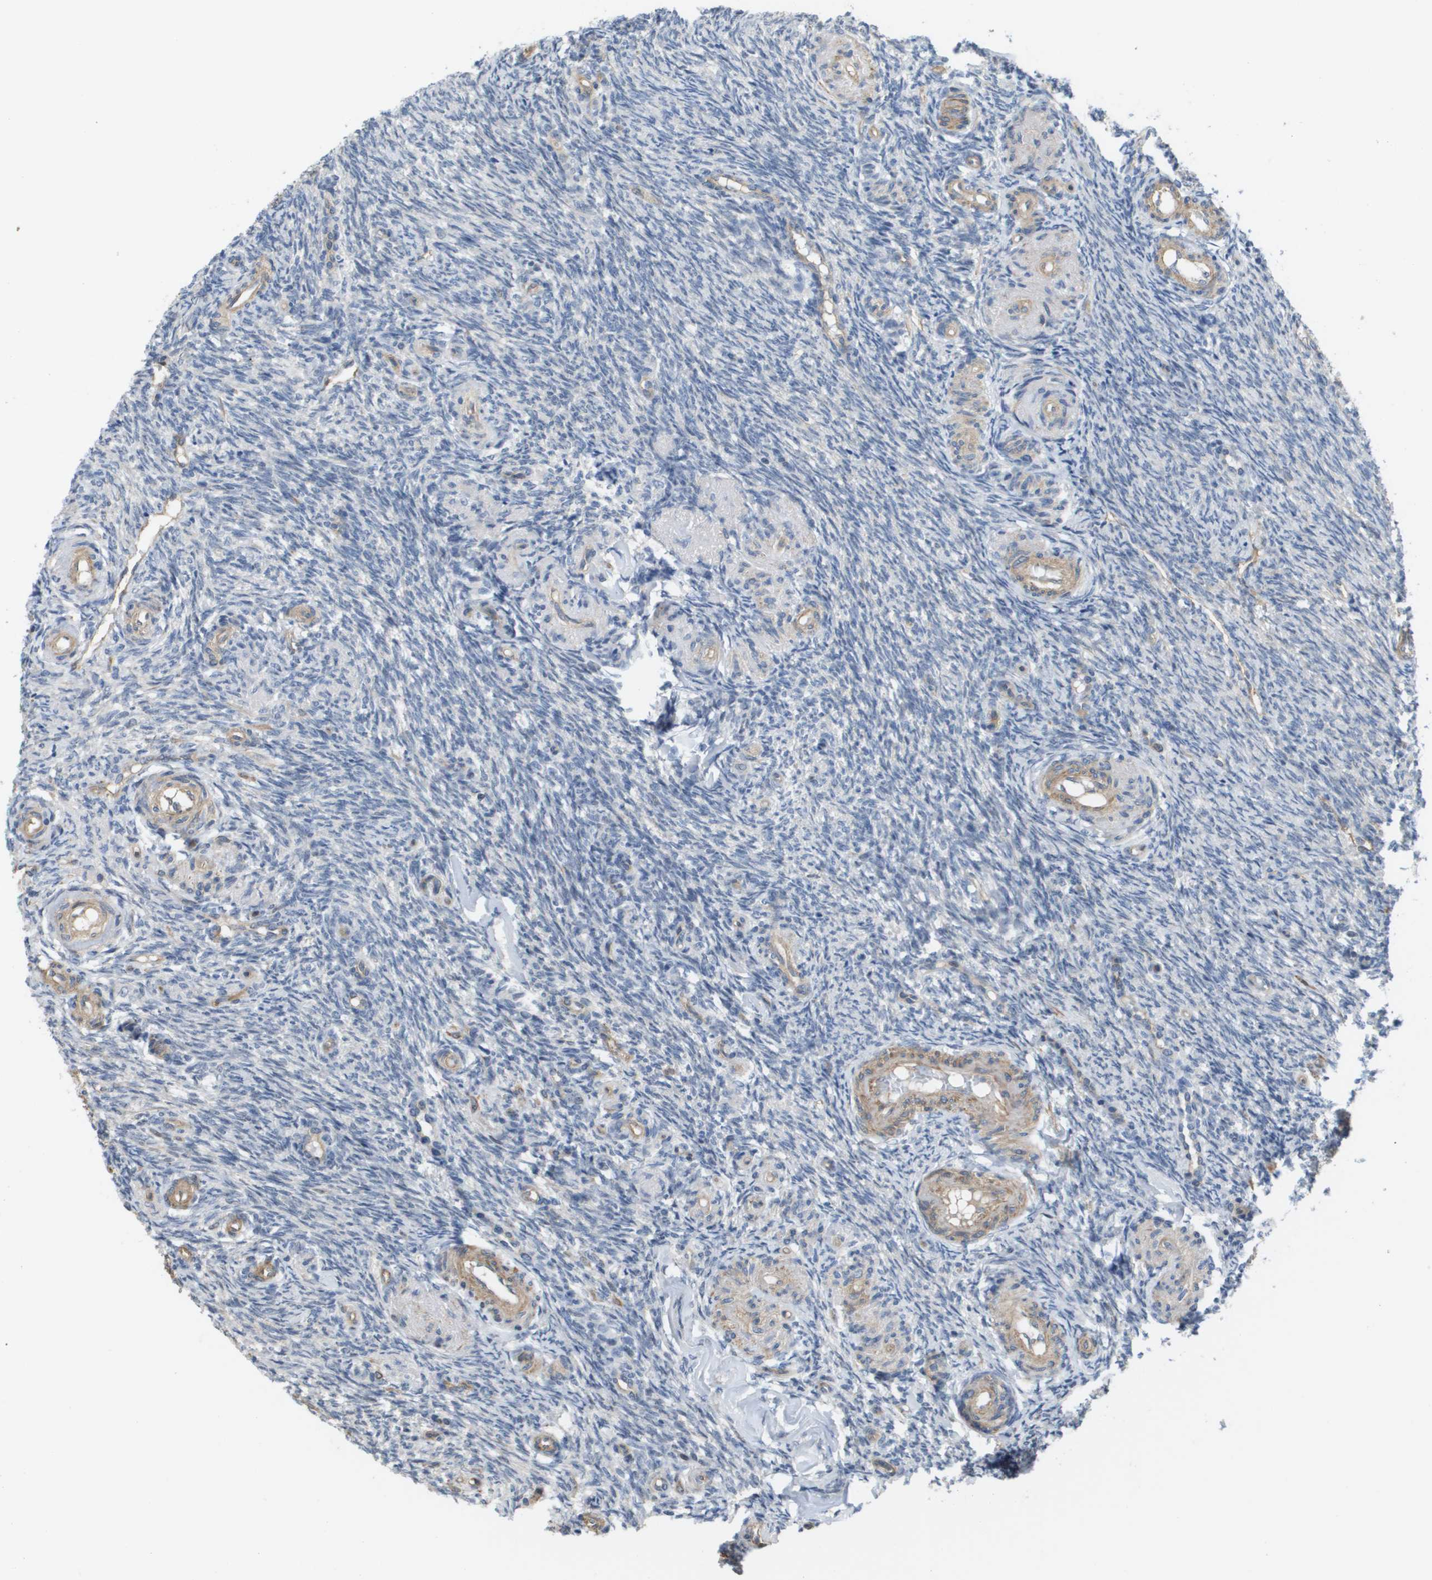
{"staining": {"intensity": "weak", "quantity": "<25%", "location": "cytoplasmic/membranous"}, "tissue": "ovary", "cell_type": "Ovarian stroma cells", "image_type": "normal", "snomed": [{"axis": "morphology", "description": "Normal tissue, NOS"}, {"axis": "topography", "description": "Ovary"}], "caption": "This is an immunohistochemistry micrograph of benign ovary. There is no staining in ovarian stroma cells.", "gene": "RNF112", "patient": {"sex": "female", "age": 41}}